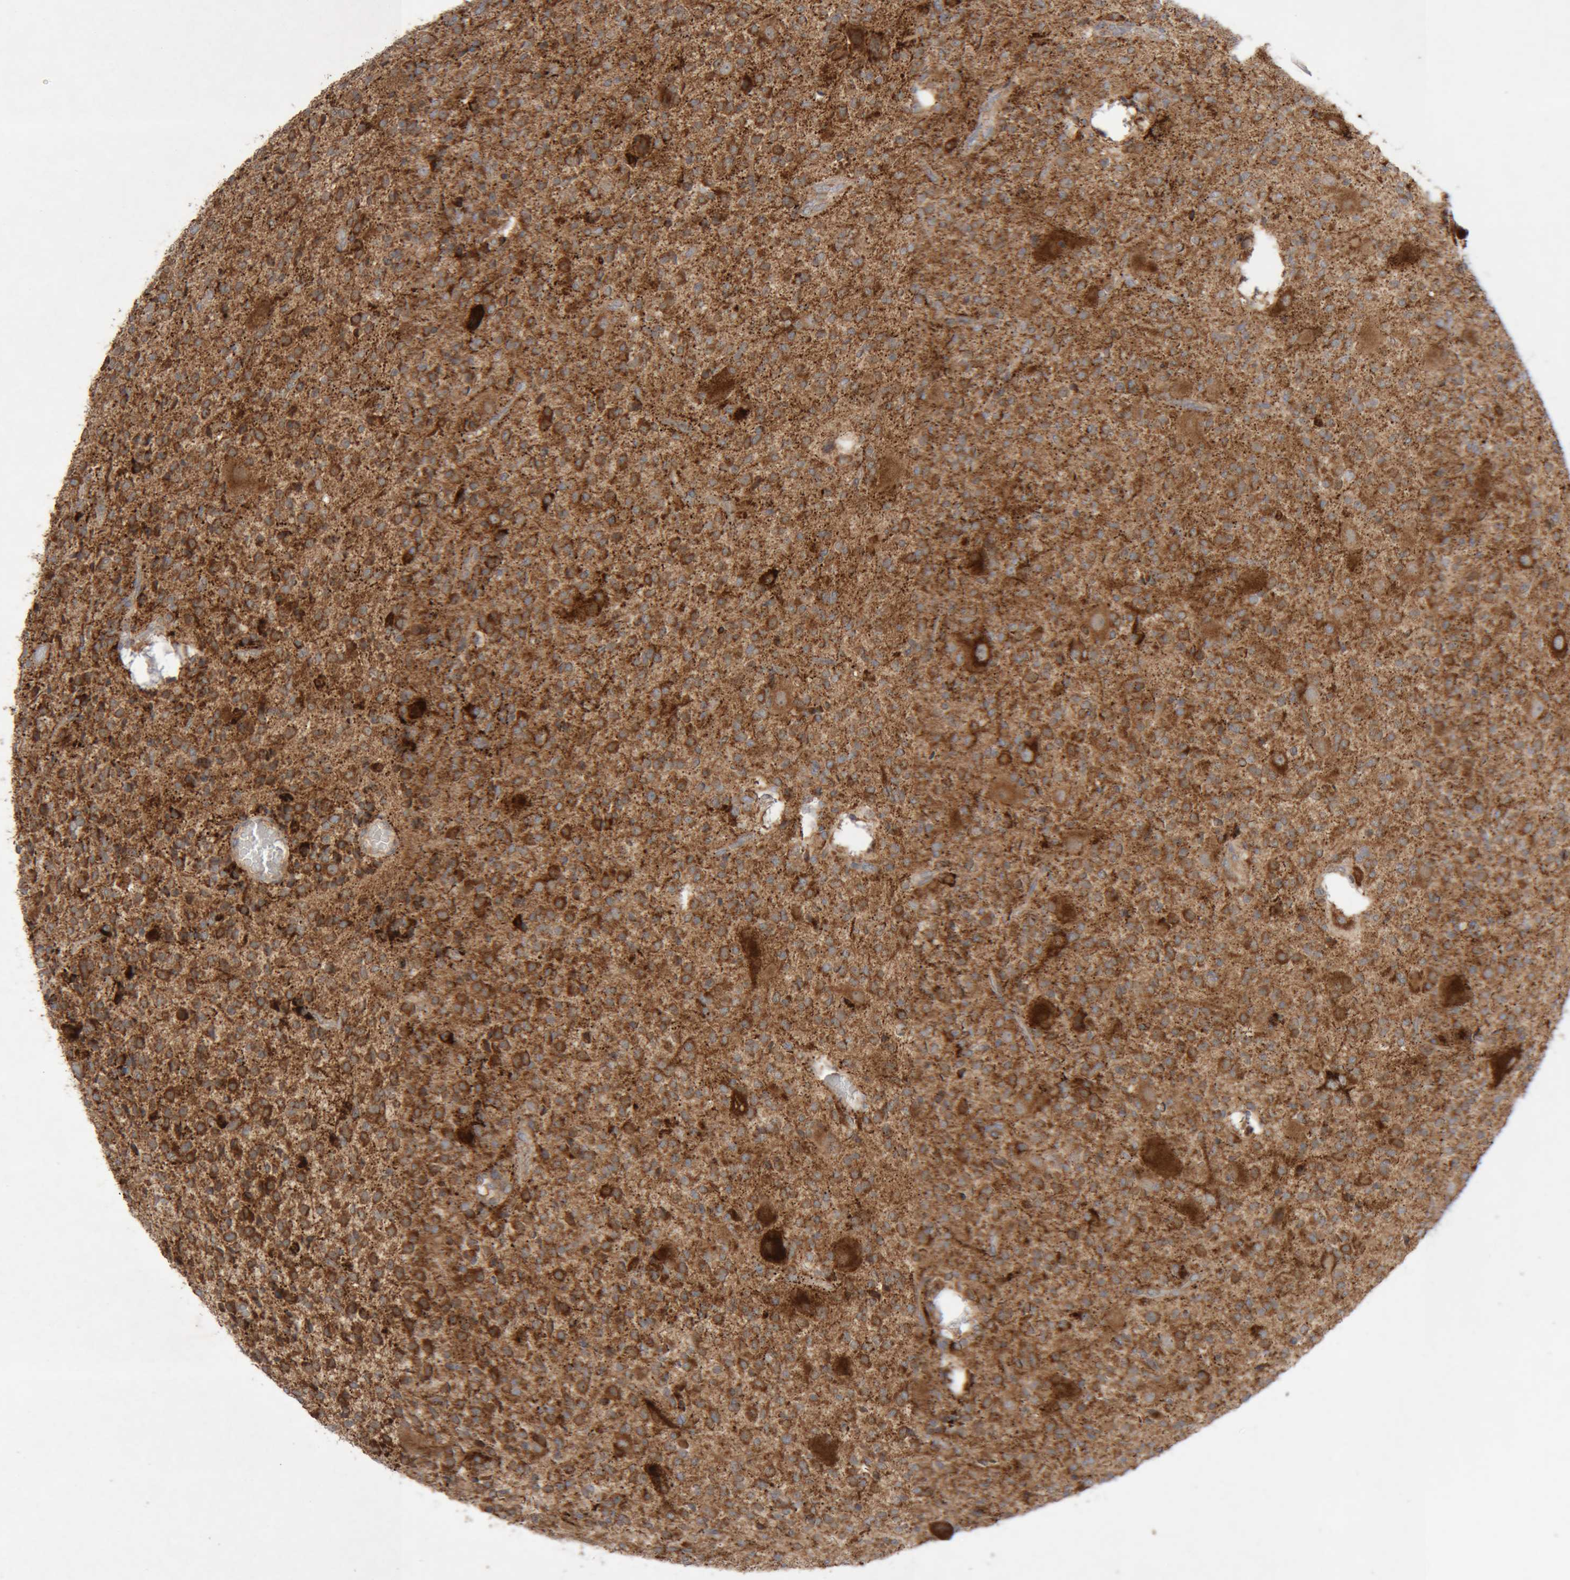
{"staining": {"intensity": "strong", "quantity": ">75%", "location": "cytoplasmic/membranous"}, "tissue": "glioma", "cell_type": "Tumor cells", "image_type": "cancer", "snomed": [{"axis": "morphology", "description": "Glioma, malignant, High grade"}, {"axis": "topography", "description": "Brain"}], "caption": "Glioma tissue shows strong cytoplasmic/membranous expression in about >75% of tumor cells", "gene": "KIF21B", "patient": {"sex": "male", "age": 34}}